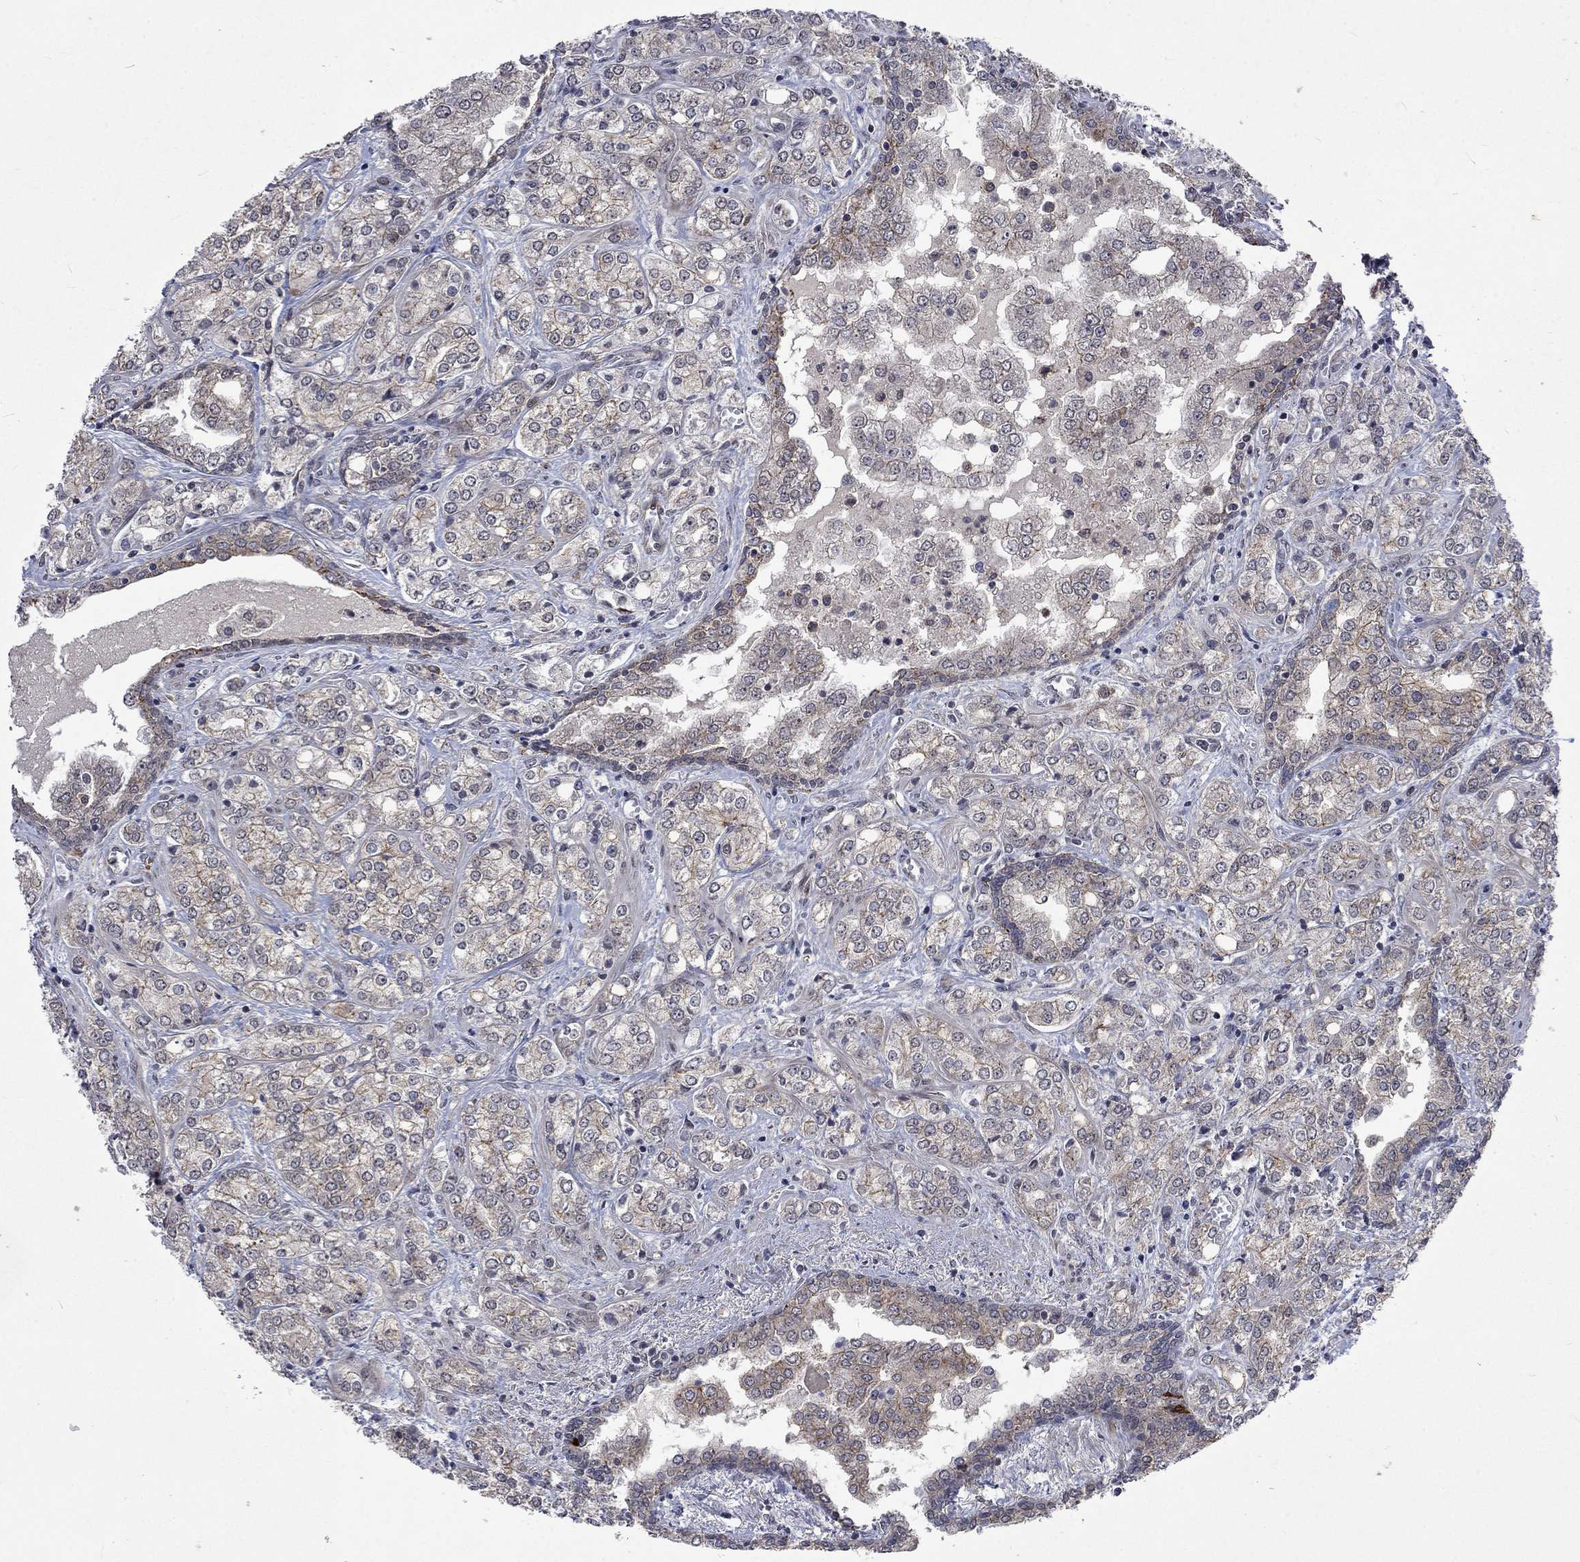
{"staining": {"intensity": "strong", "quantity": "<25%", "location": "cytoplasmic/membranous"}, "tissue": "prostate cancer", "cell_type": "Tumor cells", "image_type": "cancer", "snomed": [{"axis": "morphology", "description": "Adenocarcinoma, NOS"}, {"axis": "topography", "description": "Prostate and seminal vesicle, NOS"}, {"axis": "topography", "description": "Prostate"}], "caption": "Prostate cancer (adenocarcinoma) tissue exhibits strong cytoplasmic/membranous positivity in about <25% of tumor cells, visualized by immunohistochemistry. Nuclei are stained in blue.", "gene": "PPP1R9A", "patient": {"sex": "male", "age": 62}}